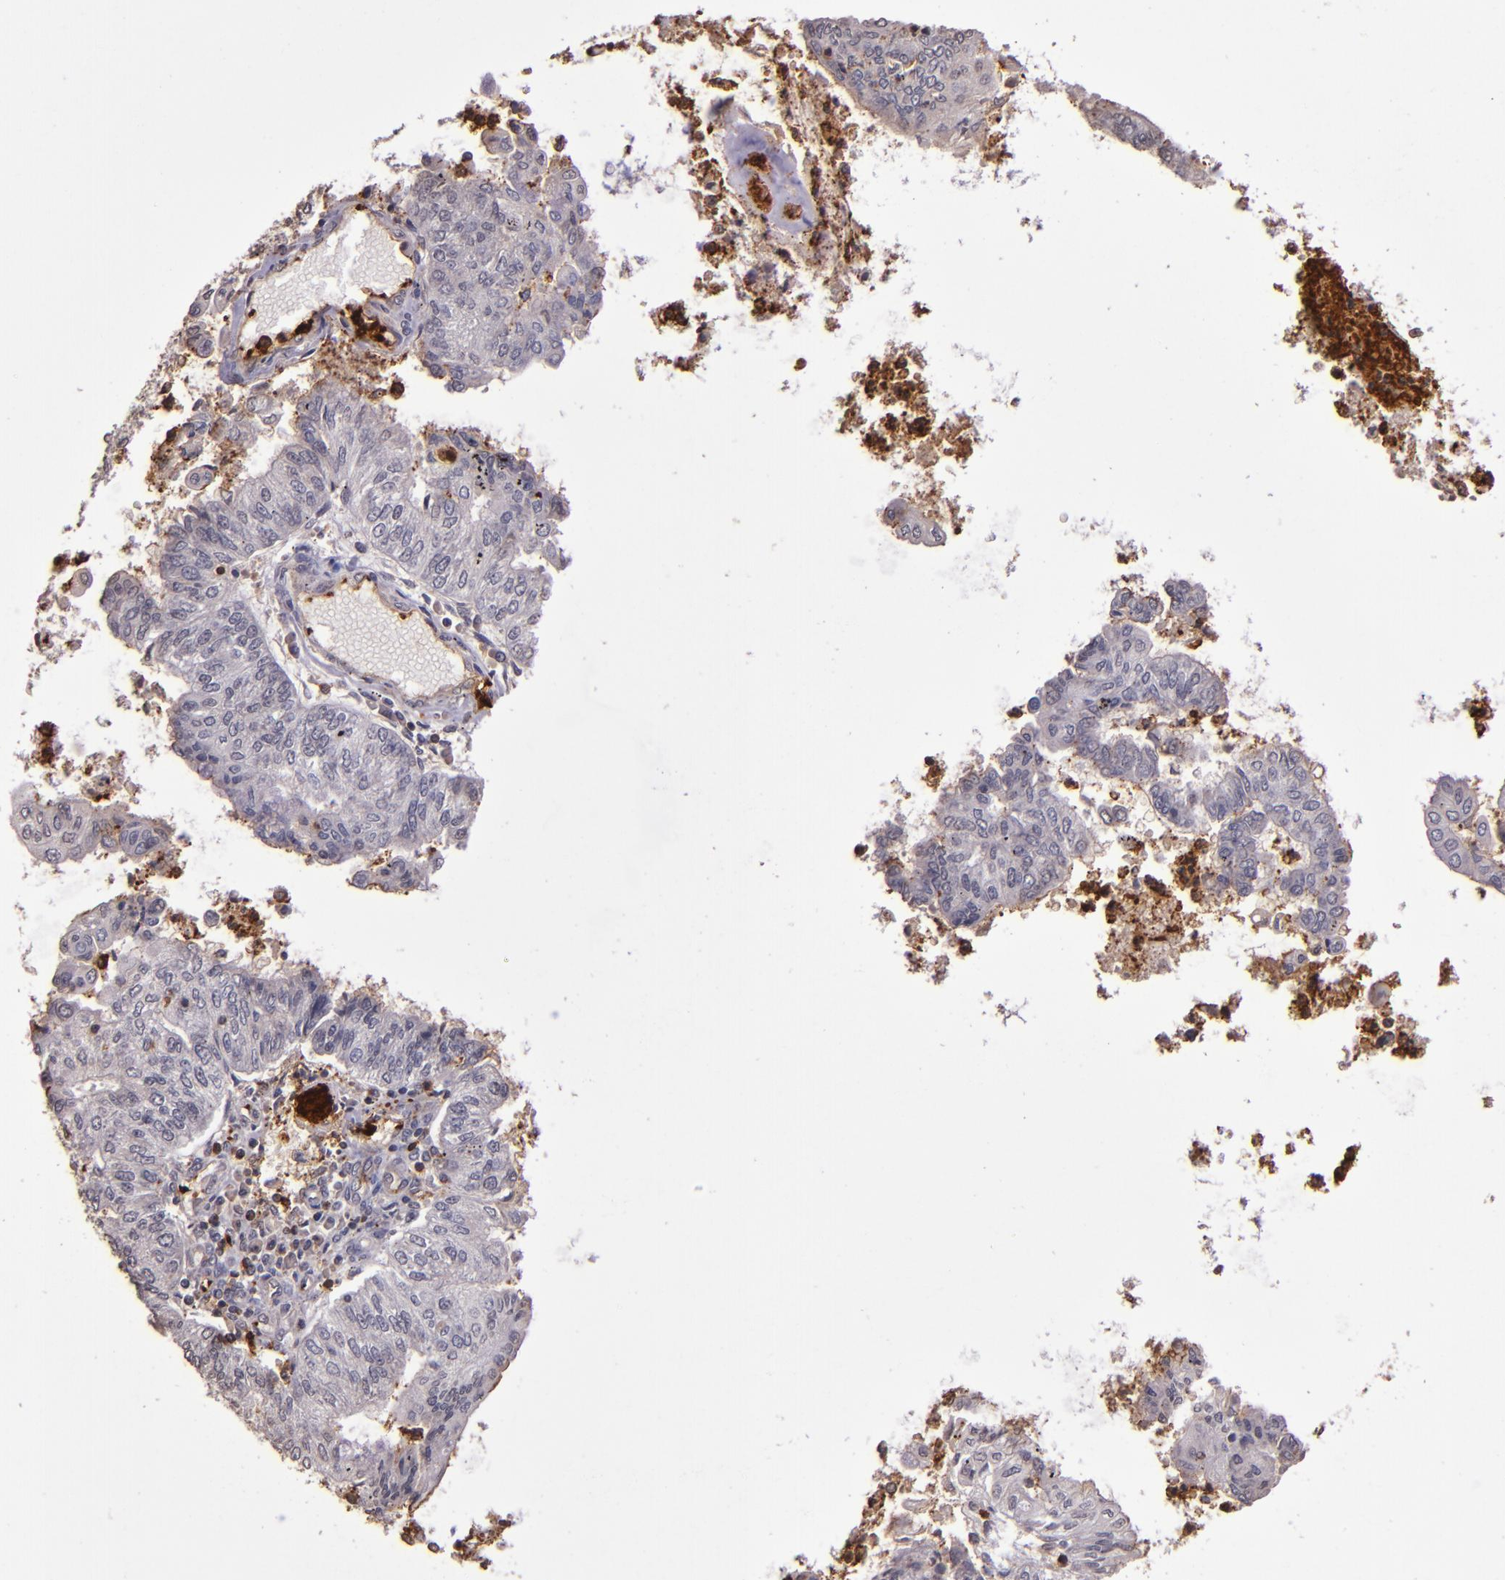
{"staining": {"intensity": "negative", "quantity": "none", "location": "none"}, "tissue": "endometrial cancer", "cell_type": "Tumor cells", "image_type": "cancer", "snomed": [{"axis": "morphology", "description": "Adenocarcinoma, NOS"}, {"axis": "topography", "description": "Endometrium"}], "caption": "This is a image of immunohistochemistry (IHC) staining of endometrial cancer (adenocarcinoma), which shows no expression in tumor cells.", "gene": "SLC2A3", "patient": {"sex": "female", "age": 59}}